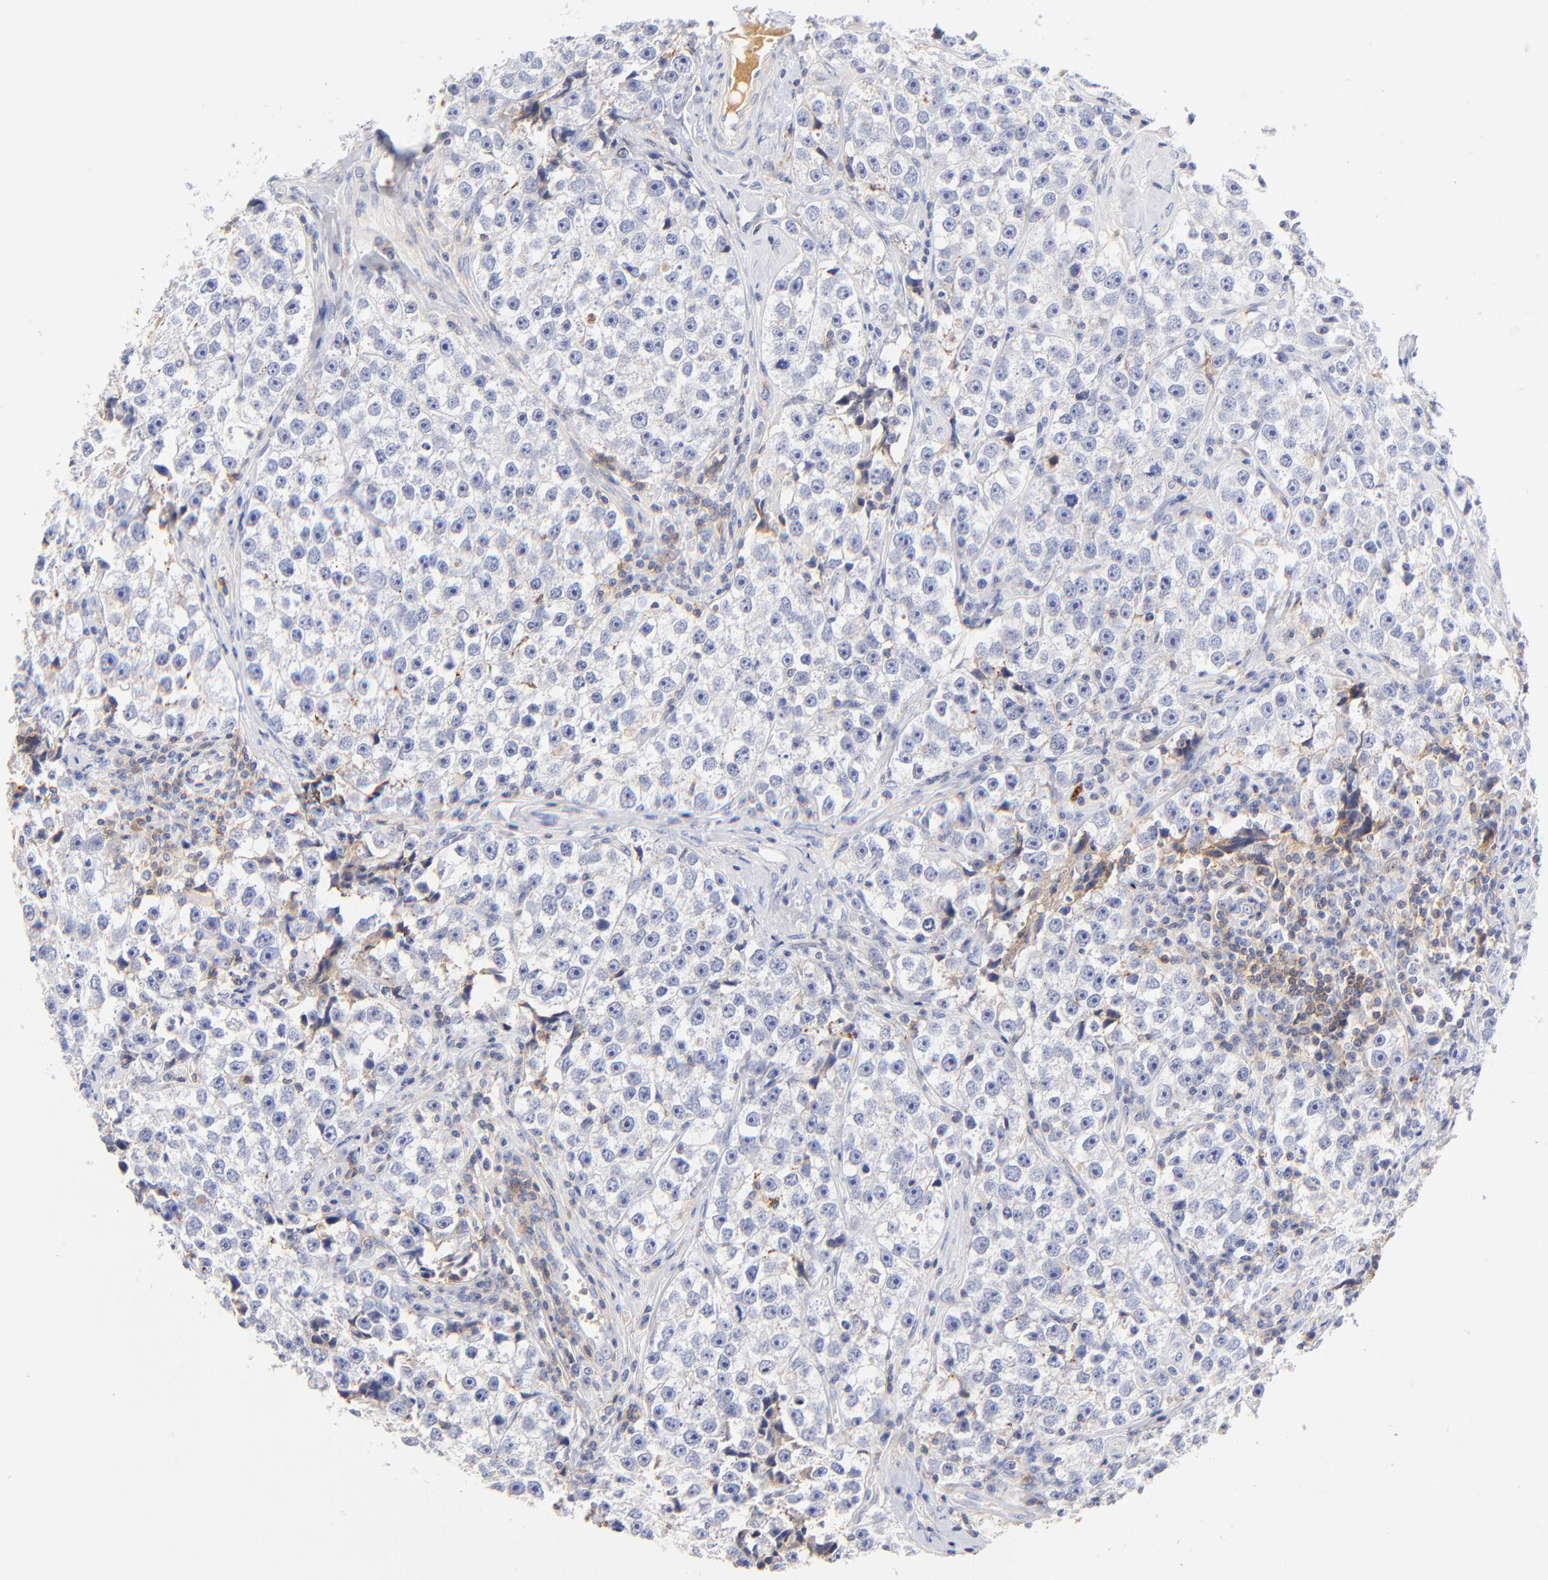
{"staining": {"intensity": "negative", "quantity": "none", "location": "none"}, "tissue": "testis cancer", "cell_type": "Tumor cells", "image_type": "cancer", "snomed": [{"axis": "morphology", "description": "Seminoma, NOS"}, {"axis": "topography", "description": "Testis"}], "caption": "This is an immunohistochemistry micrograph of testis cancer (seminoma). There is no positivity in tumor cells.", "gene": "MDGA2", "patient": {"sex": "male", "age": 32}}